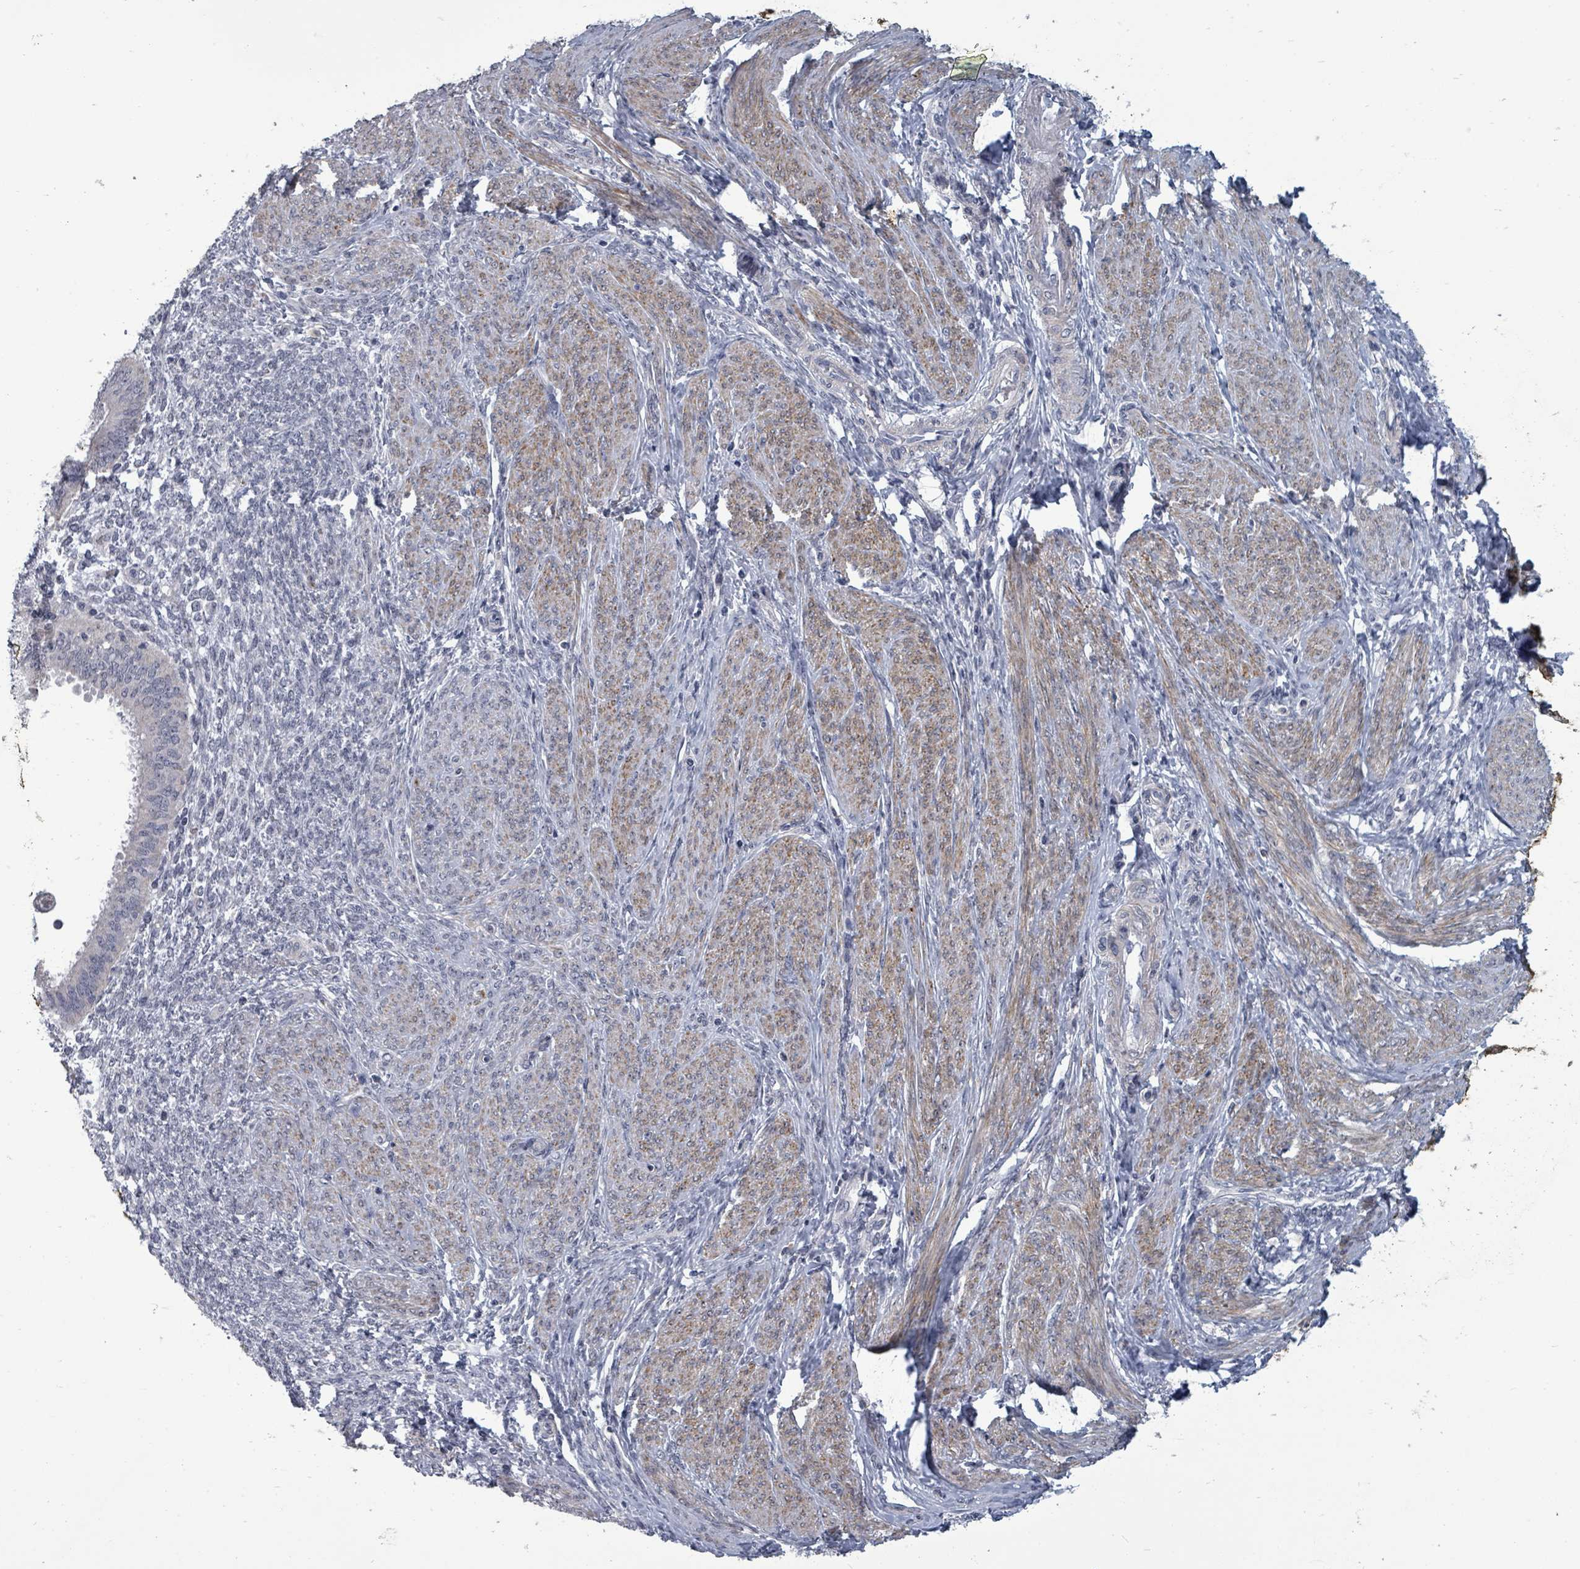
{"staining": {"intensity": "negative", "quantity": "none", "location": "none"}, "tissue": "cervical cancer", "cell_type": "Tumor cells", "image_type": "cancer", "snomed": [{"axis": "morphology", "description": "Squamous cell carcinoma, NOS"}, {"axis": "topography", "description": "Cervix"}], "caption": "Protein analysis of cervical squamous cell carcinoma displays no significant staining in tumor cells.", "gene": "PTPN20", "patient": {"sex": "female", "age": 41}}